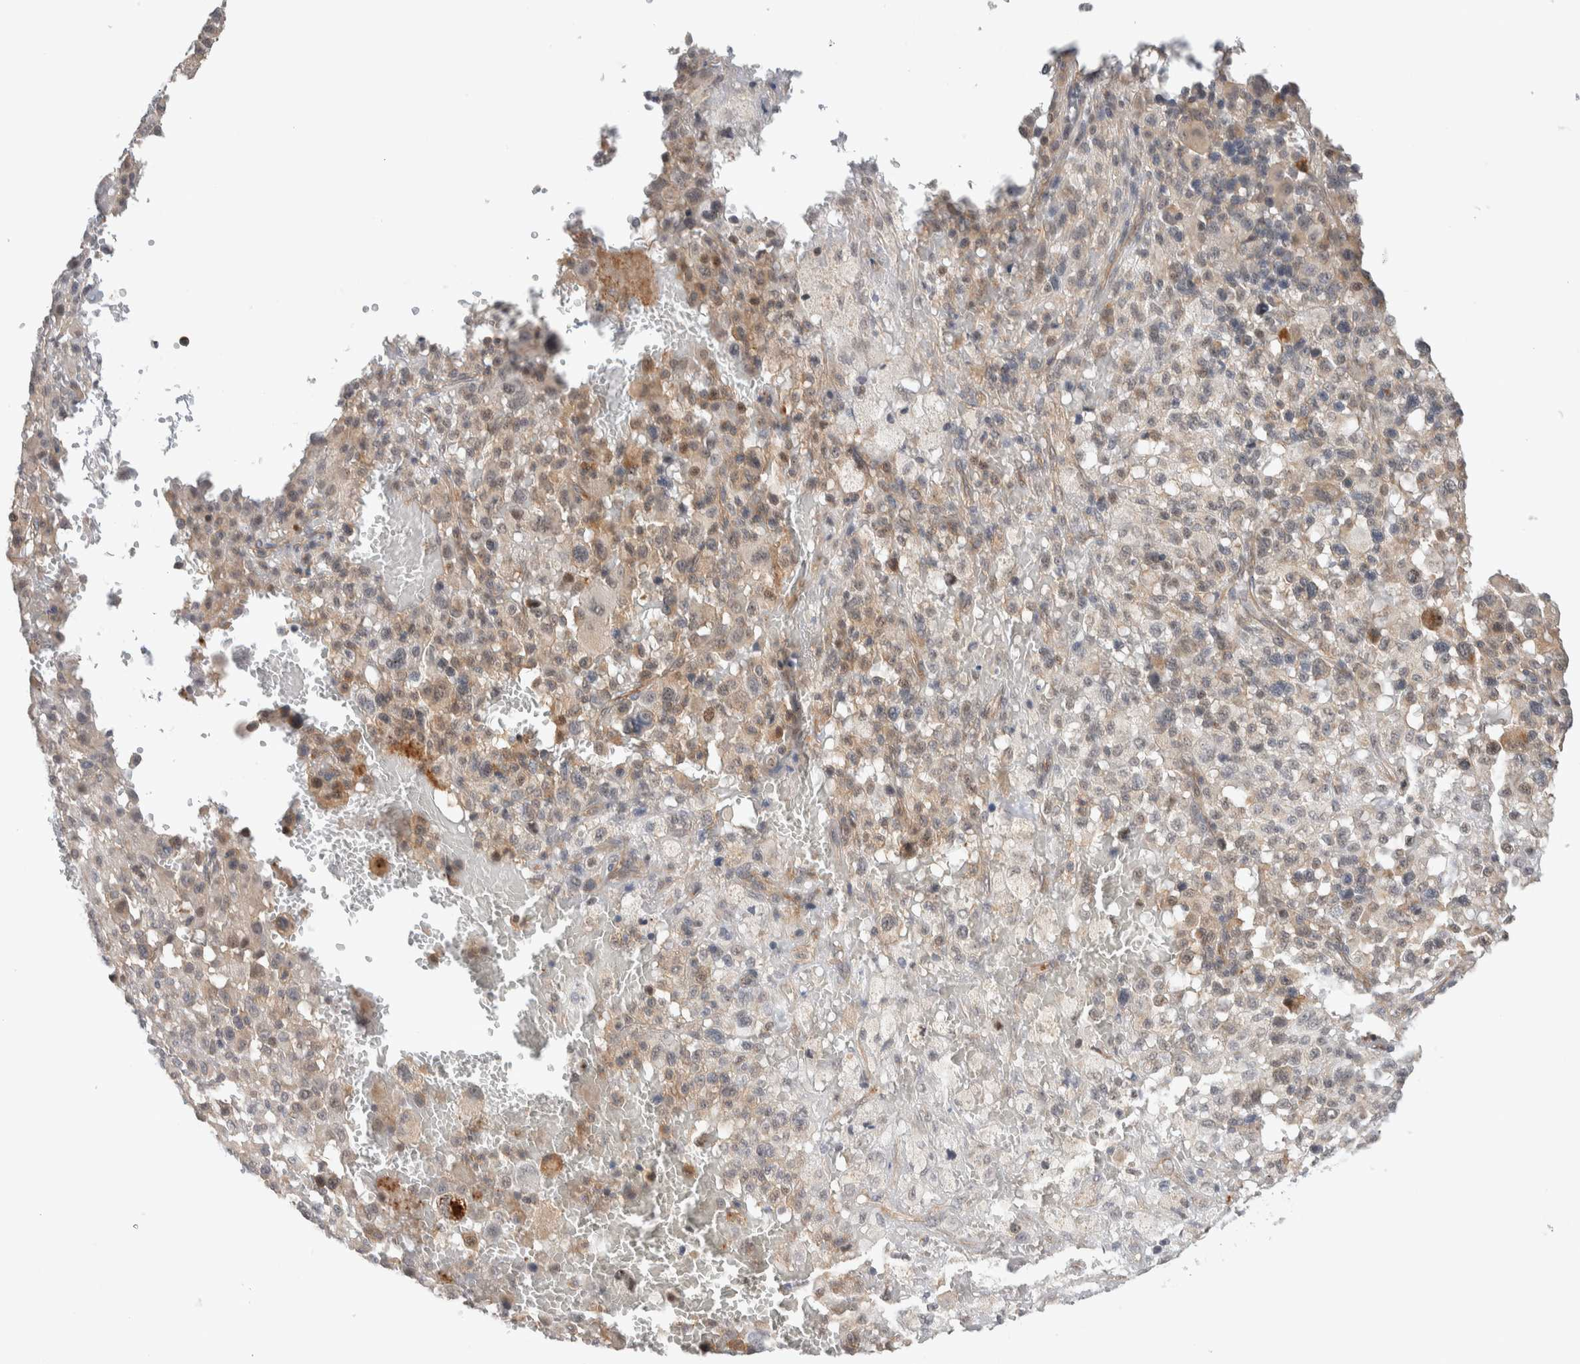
{"staining": {"intensity": "weak", "quantity": "<25%", "location": "cytoplasmic/membranous"}, "tissue": "melanoma", "cell_type": "Tumor cells", "image_type": "cancer", "snomed": [{"axis": "morphology", "description": "Malignant melanoma, Metastatic site"}, {"axis": "topography", "description": "Skin"}], "caption": "This is an immunohistochemistry (IHC) photomicrograph of human malignant melanoma (metastatic site). There is no positivity in tumor cells.", "gene": "DEPTOR", "patient": {"sex": "female", "age": 74}}